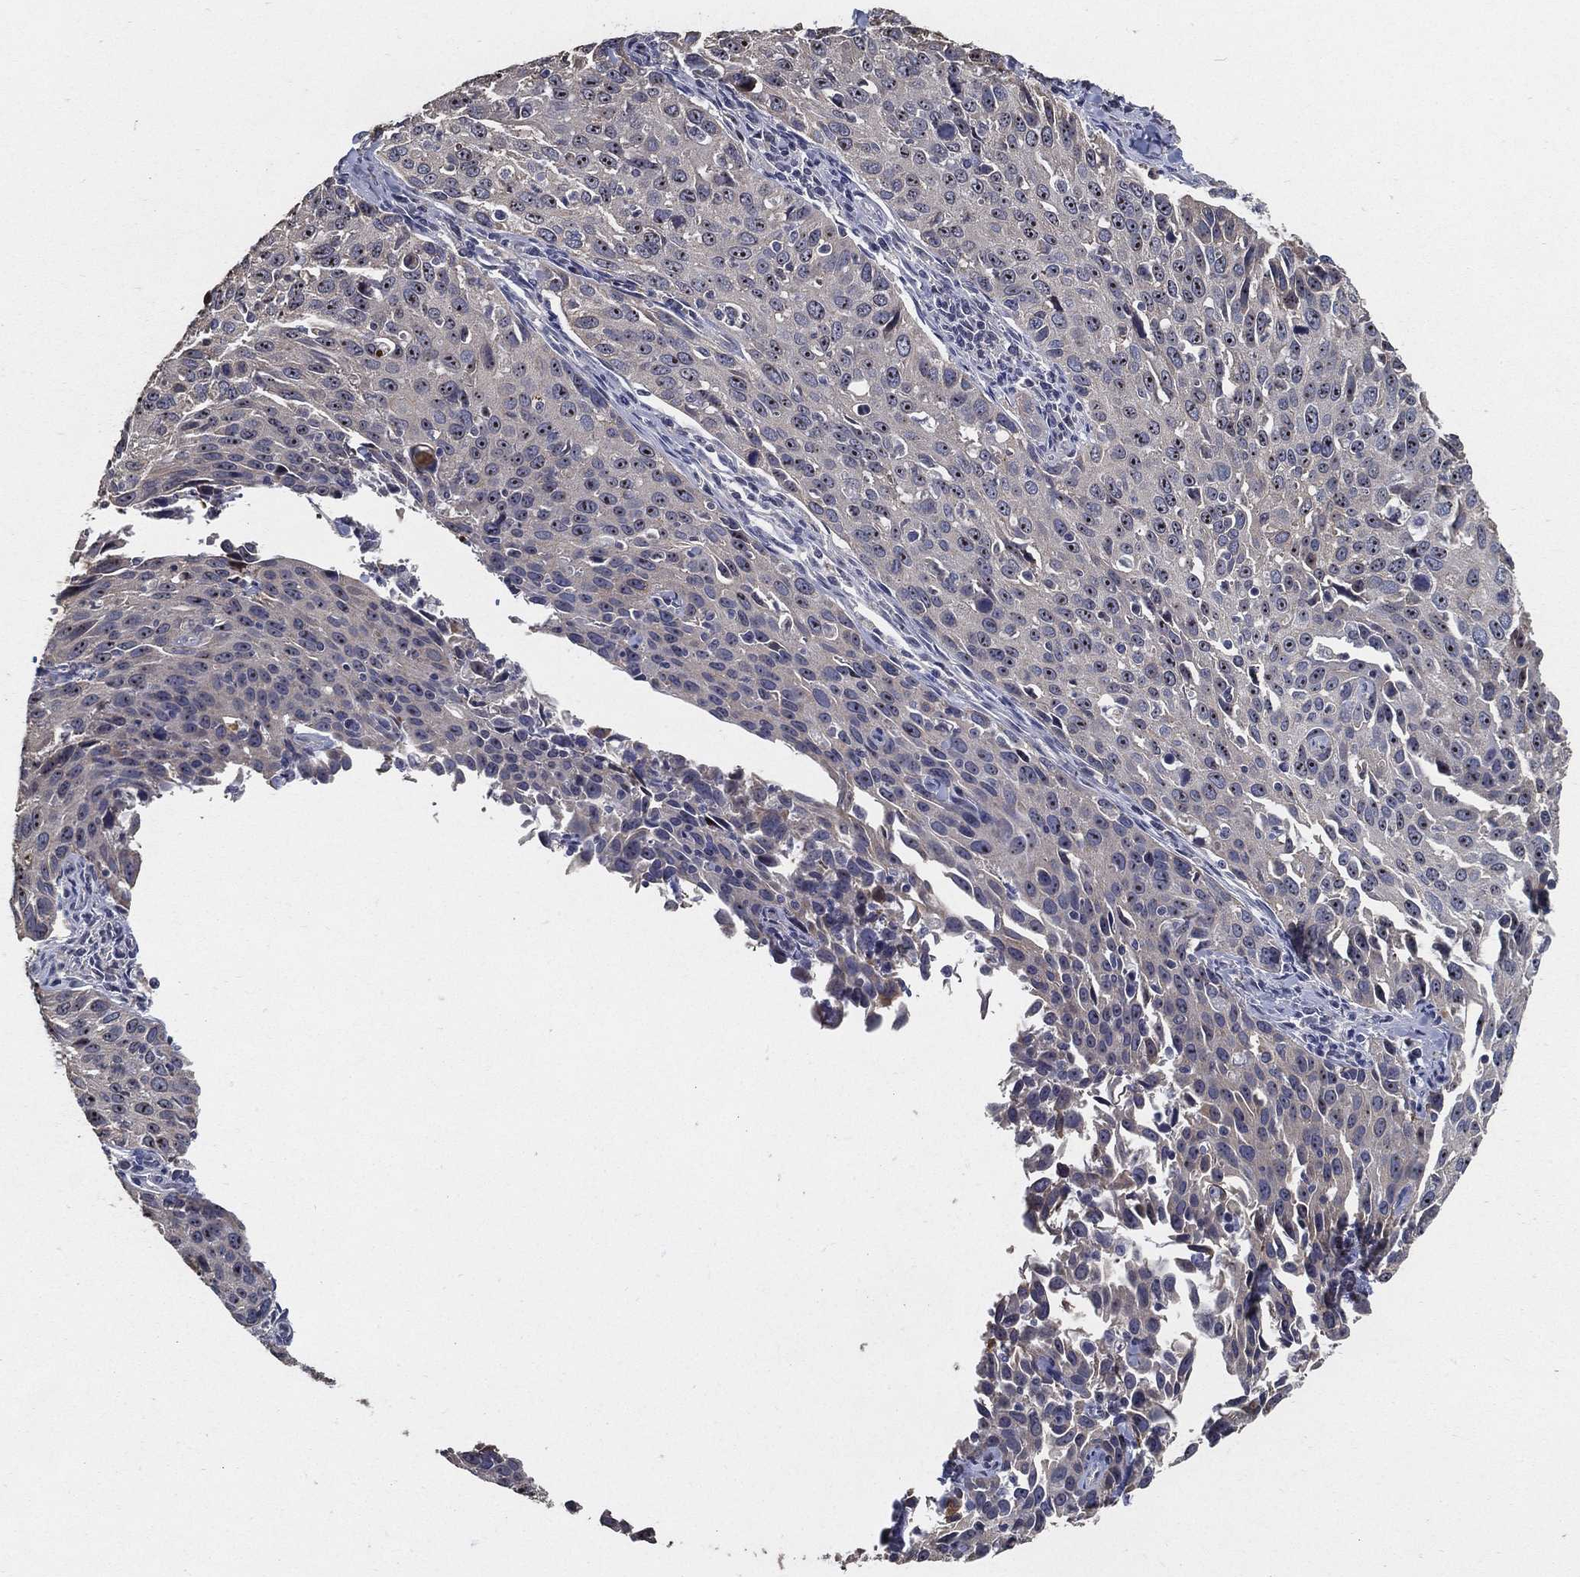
{"staining": {"intensity": "negative", "quantity": "none", "location": "none"}, "tissue": "cervical cancer", "cell_type": "Tumor cells", "image_type": "cancer", "snomed": [{"axis": "morphology", "description": "Squamous cell carcinoma, NOS"}, {"axis": "topography", "description": "Cervix"}], "caption": "Tumor cells show no significant positivity in cervical squamous cell carcinoma.", "gene": "EFNA1", "patient": {"sex": "female", "age": 26}}